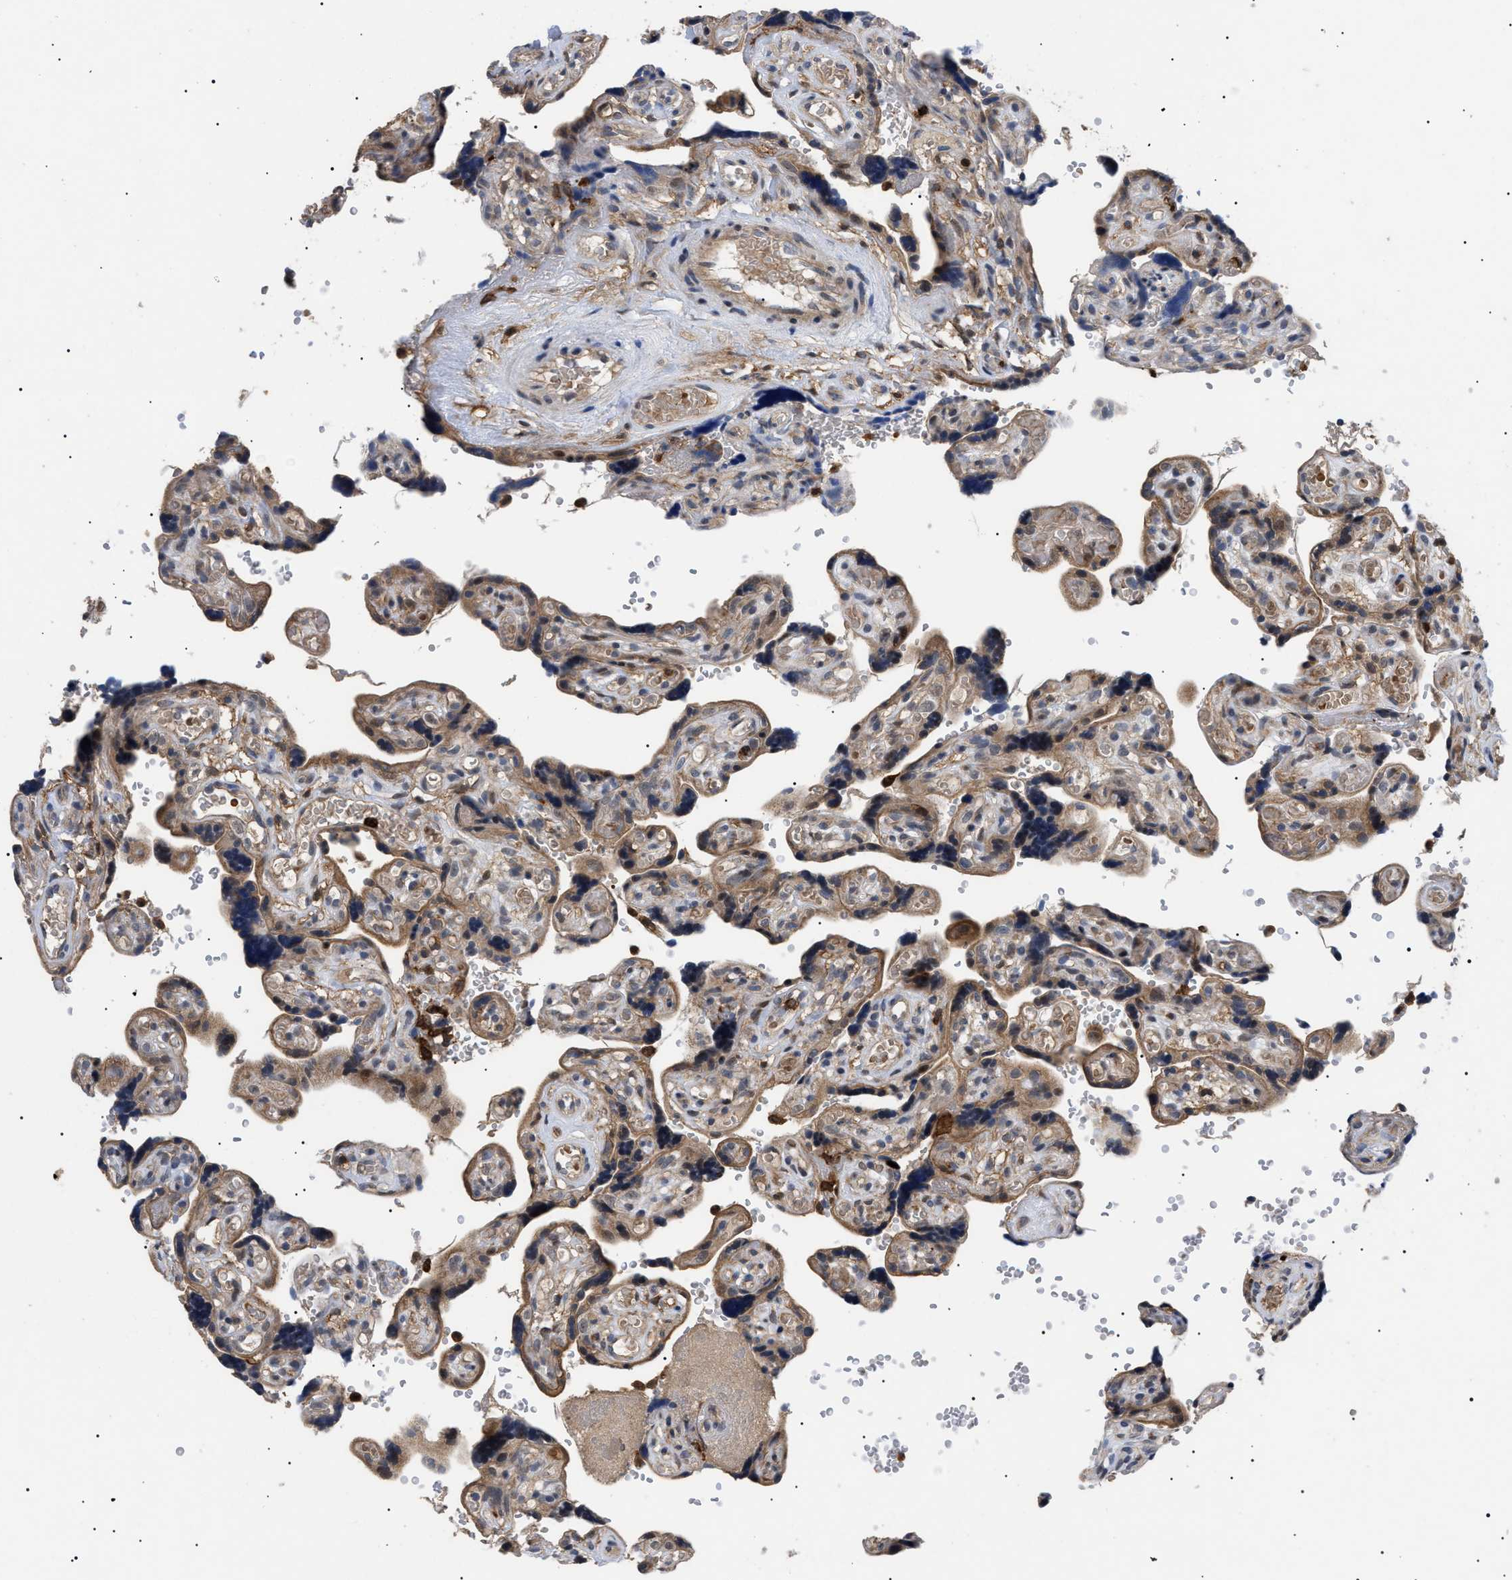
{"staining": {"intensity": "moderate", "quantity": ">75%", "location": "cytoplasmic/membranous,nuclear"}, "tissue": "placenta", "cell_type": "Decidual cells", "image_type": "normal", "snomed": [{"axis": "morphology", "description": "Normal tissue, NOS"}, {"axis": "topography", "description": "Placenta"}], "caption": "Immunohistochemistry (IHC) (DAB (3,3'-diaminobenzidine)) staining of normal placenta shows moderate cytoplasmic/membranous,nuclear protein expression in approximately >75% of decidual cells.", "gene": "CD300A", "patient": {"sex": "female", "age": 30}}